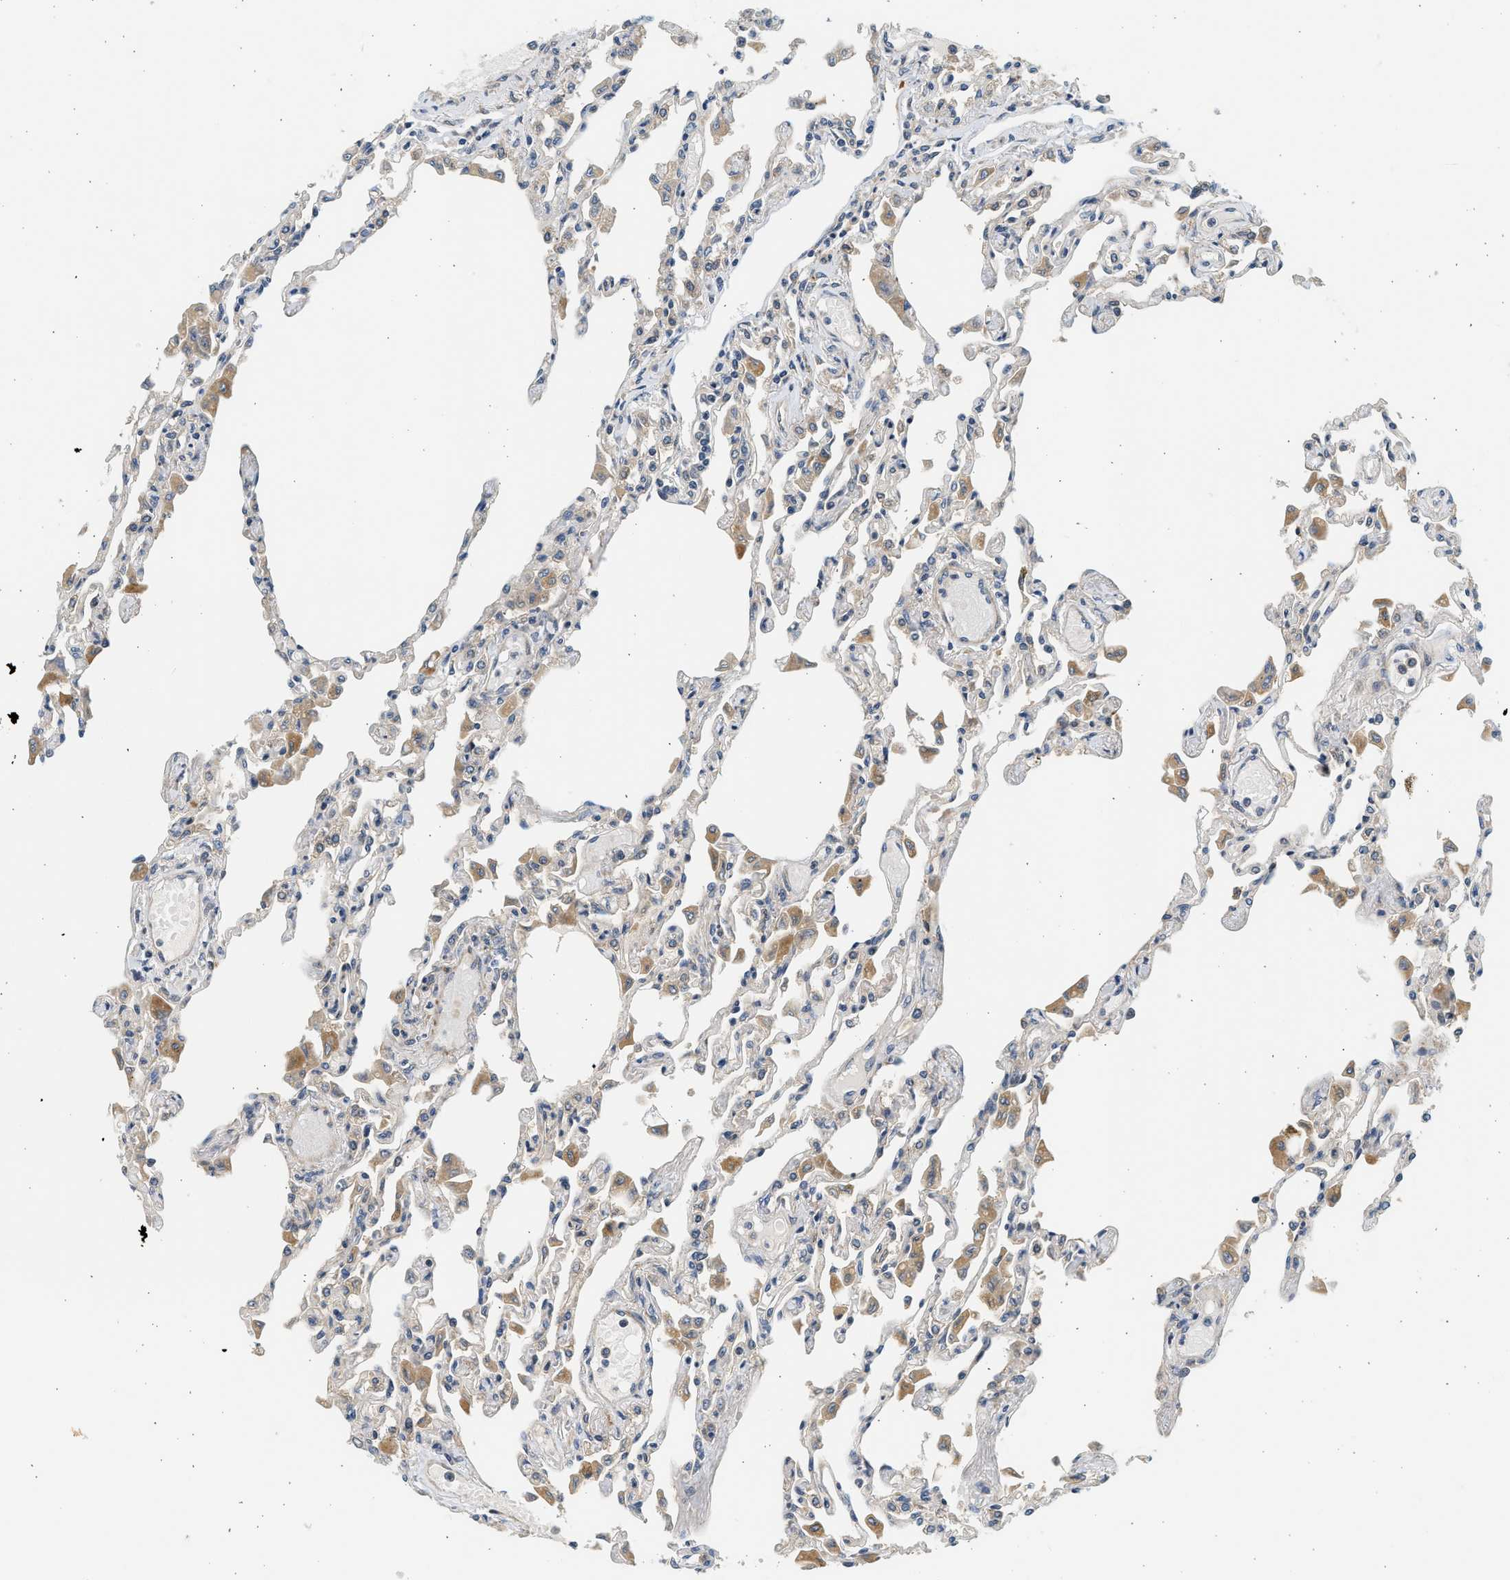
{"staining": {"intensity": "weak", "quantity": "<25%", "location": "cytoplasmic/membranous"}, "tissue": "lung", "cell_type": "Alveolar cells", "image_type": "normal", "snomed": [{"axis": "morphology", "description": "Normal tissue, NOS"}, {"axis": "topography", "description": "Bronchus"}, {"axis": "topography", "description": "Lung"}], "caption": "Immunohistochemical staining of normal lung shows no significant staining in alveolar cells.", "gene": "KDELR2", "patient": {"sex": "female", "age": 49}}